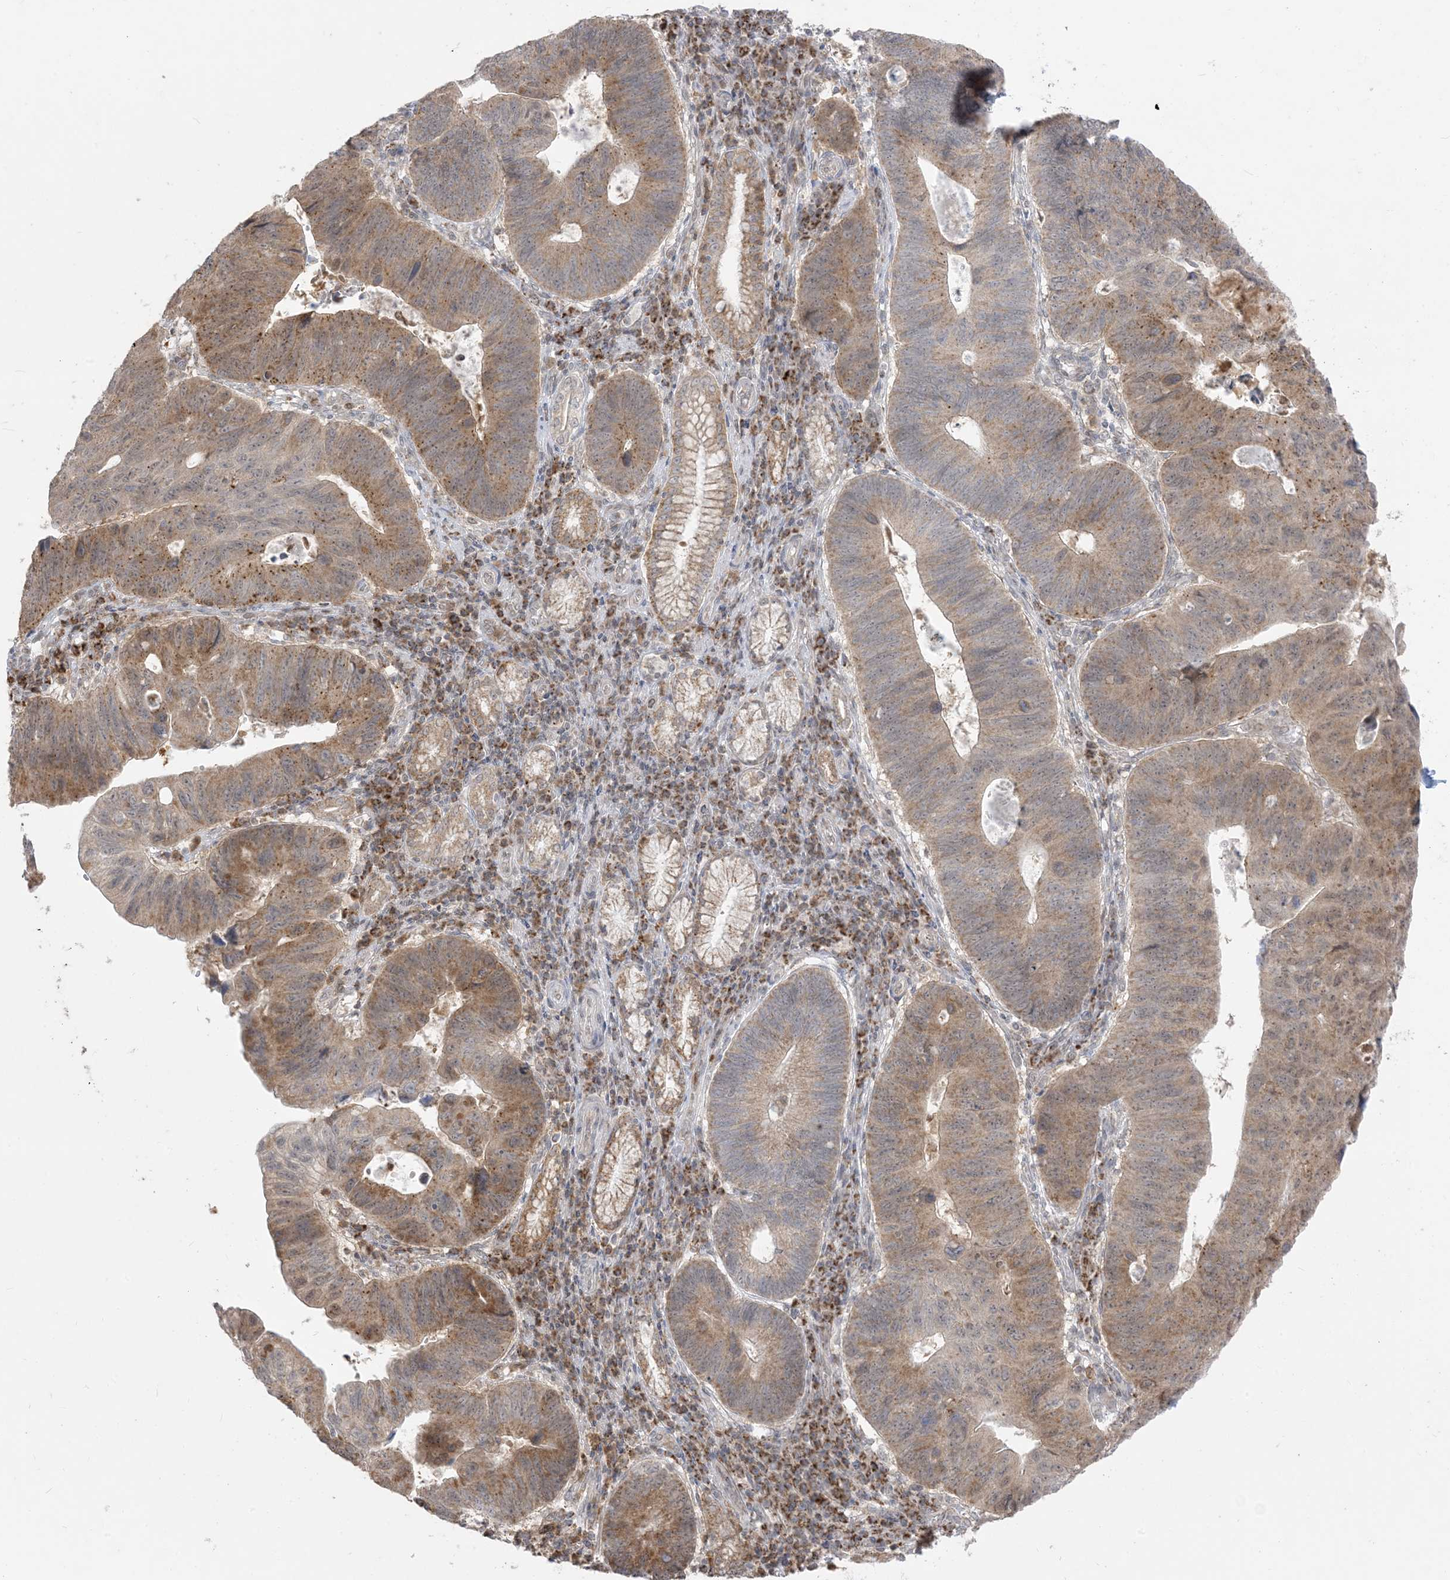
{"staining": {"intensity": "moderate", "quantity": ">75%", "location": "cytoplasmic/membranous"}, "tissue": "stomach cancer", "cell_type": "Tumor cells", "image_type": "cancer", "snomed": [{"axis": "morphology", "description": "Adenocarcinoma, NOS"}, {"axis": "topography", "description": "Stomach"}], "caption": "Protein analysis of stomach cancer (adenocarcinoma) tissue demonstrates moderate cytoplasmic/membranous staining in approximately >75% of tumor cells.", "gene": "KANSL3", "patient": {"sex": "male", "age": 59}}